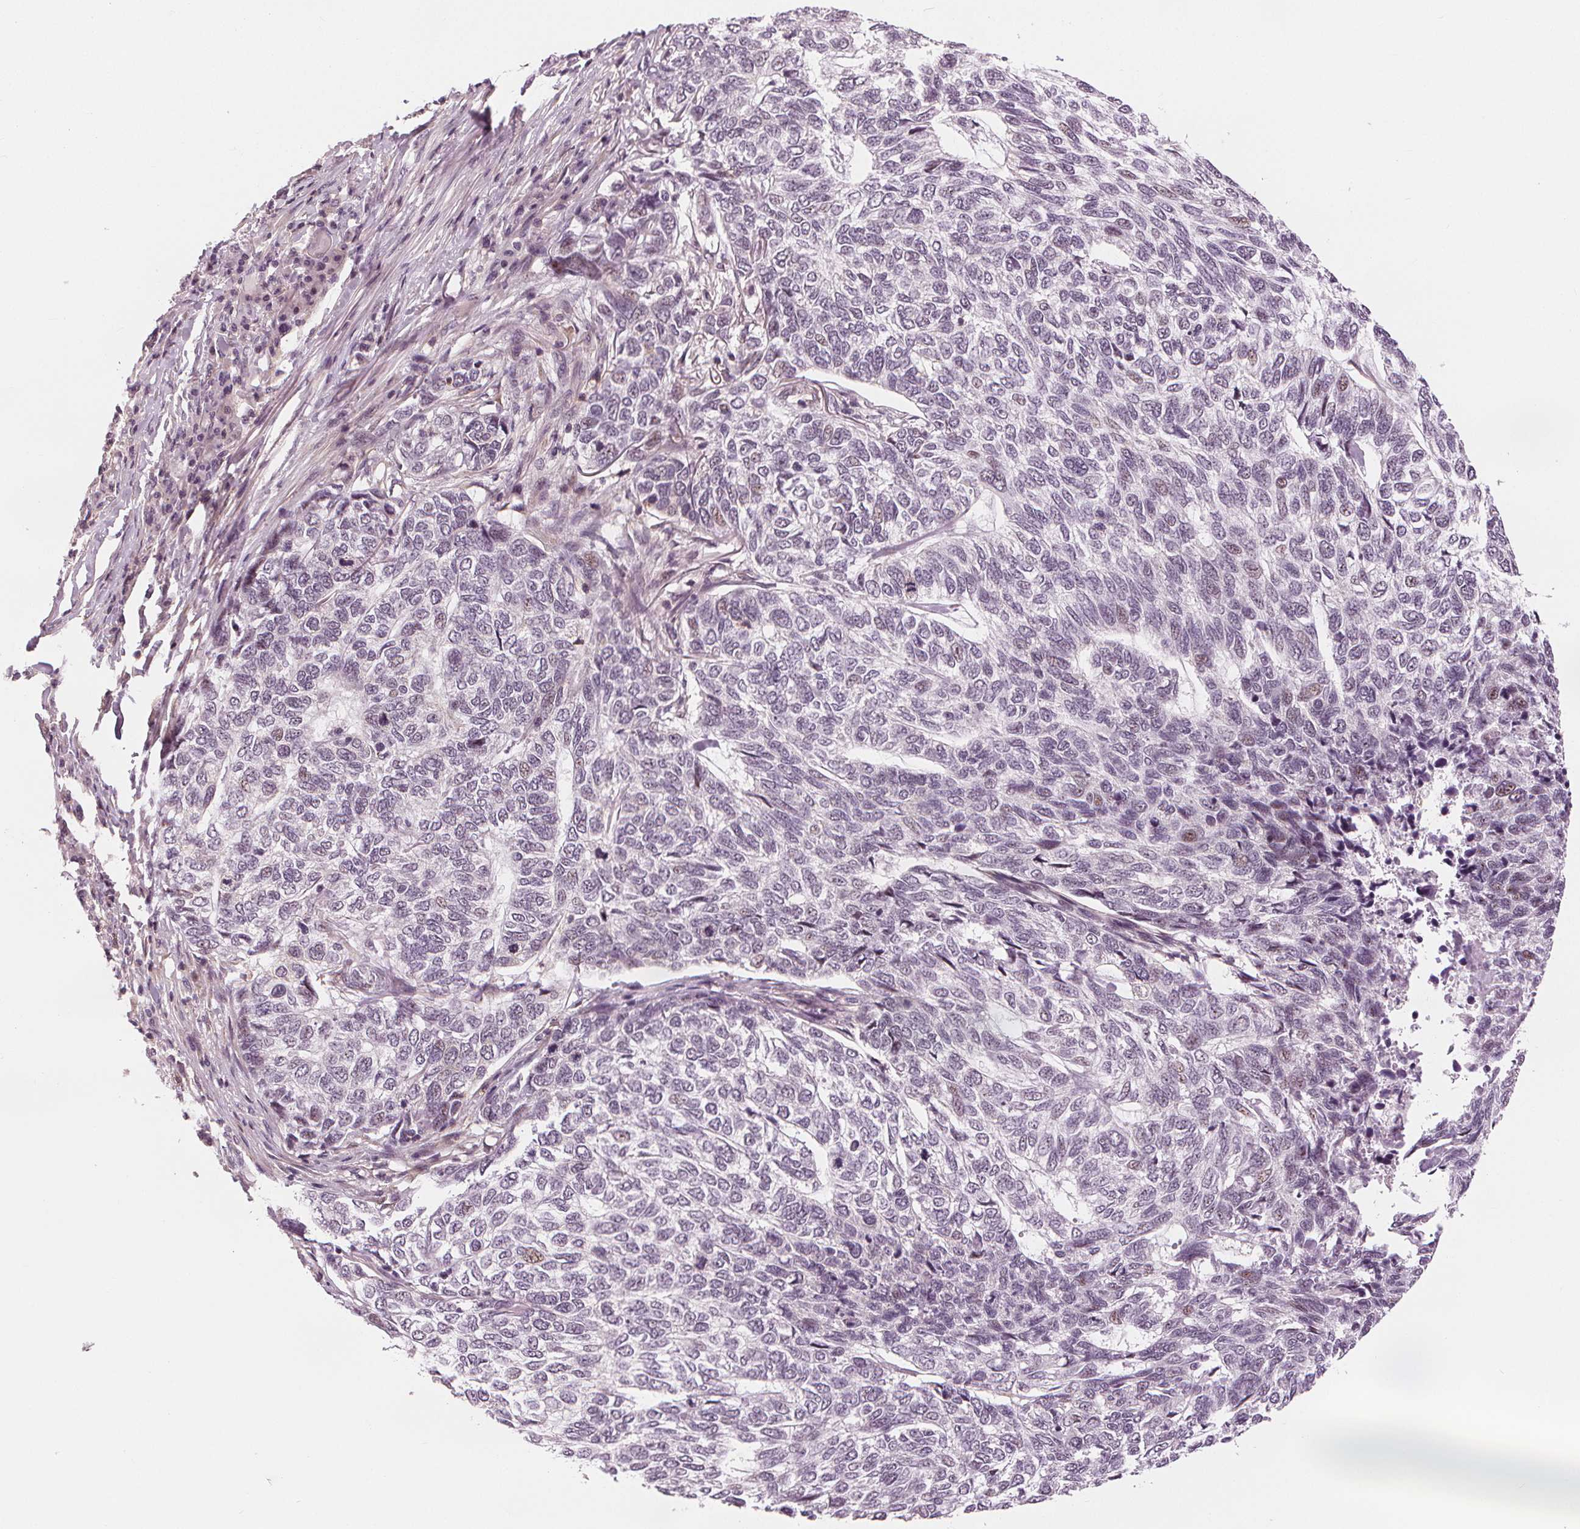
{"staining": {"intensity": "negative", "quantity": "none", "location": "none"}, "tissue": "skin cancer", "cell_type": "Tumor cells", "image_type": "cancer", "snomed": [{"axis": "morphology", "description": "Basal cell carcinoma"}, {"axis": "topography", "description": "Skin"}], "caption": "Basal cell carcinoma (skin) was stained to show a protein in brown. There is no significant staining in tumor cells. (DAB (3,3'-diaminobenzidine) immunohistochemistry visualized using brightfield microscopy, high magnification).", "gene": "SLC34A1", "patient": {"sex": "female", "age": 65}}